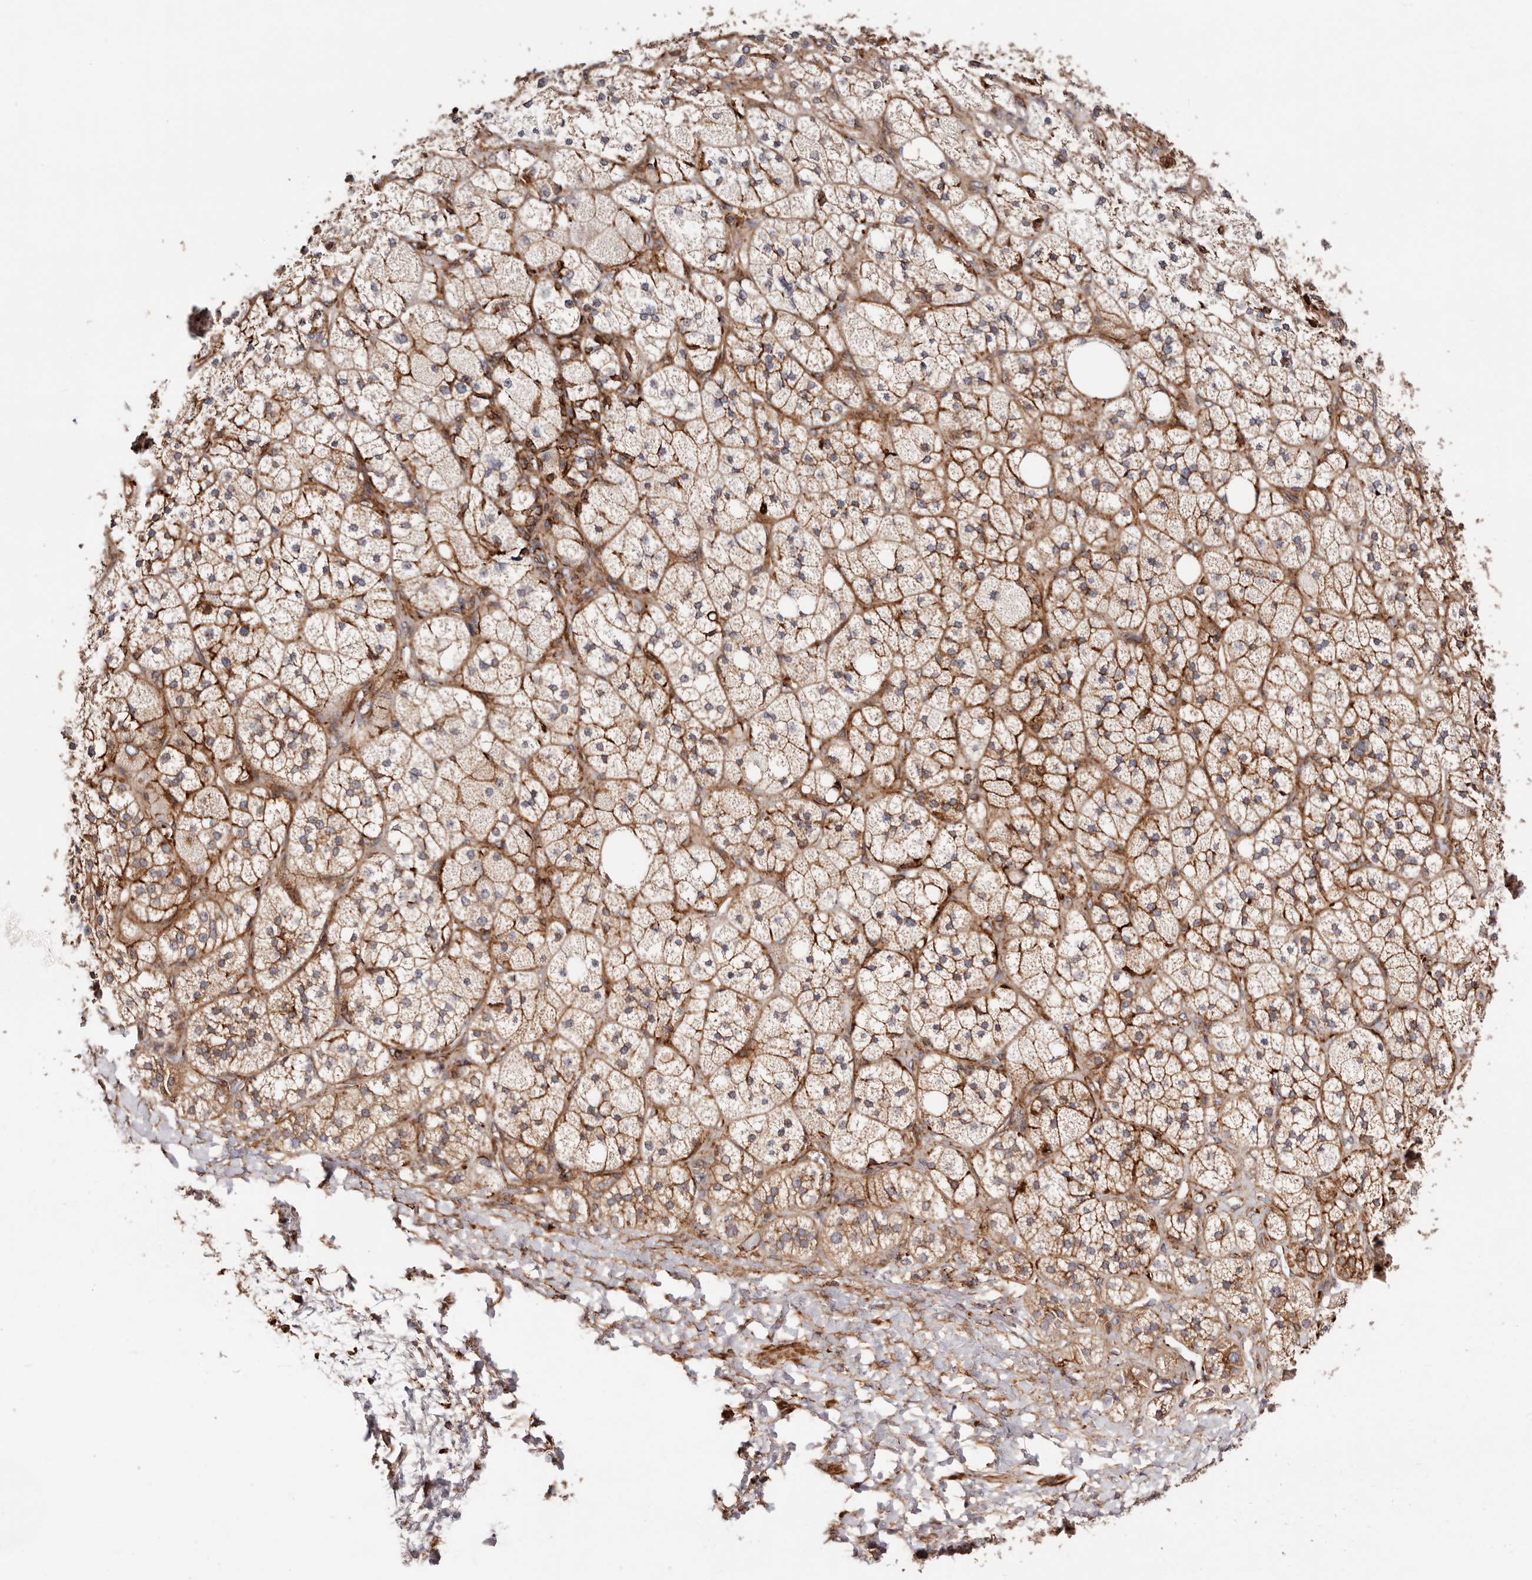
{"staining": {"intensity": "strong", "quantity": ">75%", "location": "cytoplasmic/membranous"}, "tissue": "adrenal gland", "cell_type": "Glandular cells", "image_type": "normal", "snomed": [{"axis": "morphology", "description": "Normal tissue, NOS"}, {"axis": "topography", "description": "Adrenal gland"}], "caption": "The histopathology image demonstrates a brown stain indicating the presence of a protein in the cytoplasmic/membranous of glandular cells in adrenal gland. Nuclei are stained in blue.", "gene": "PTPN22", "patient": {"sex": "male", "age": 61}}